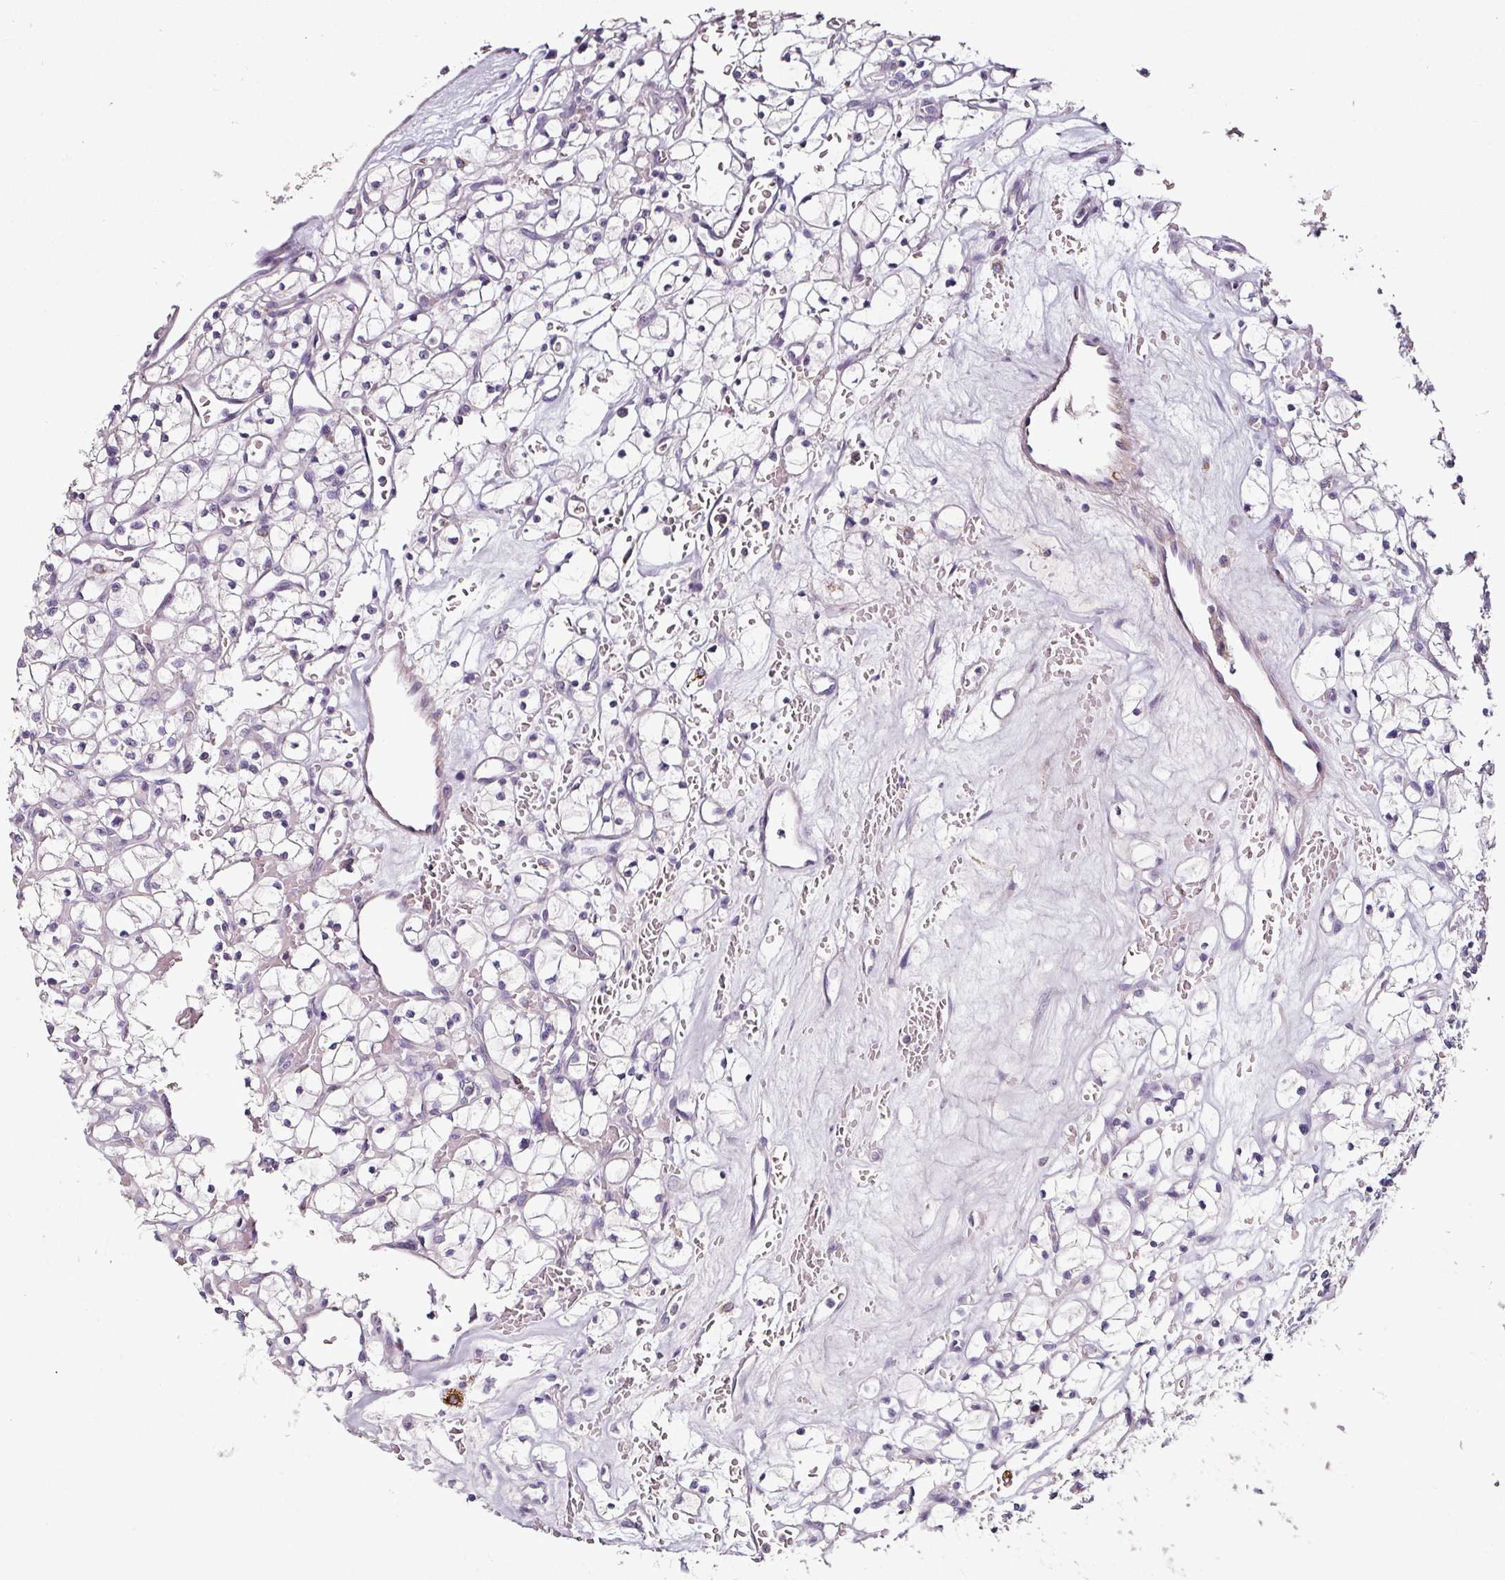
{"staining": {"intensity": "negative", "quantity": "none", "location": "none"}, "tissue": "renal cancer", "cell_type": "Tumor cells", "image_type": "cancer", "snomed": [{"axis": "morphology", "description": "Adenocarcinoma, NOS"}, {"axis": "topography", "description": "Kidney"}], "caption": "Immunohistochemistry (IHC) of human renal adenocarcinoma shows no staining in tumor cells.", "gene": "CAP2", "patient": {"sex": "female", "age": 64}}